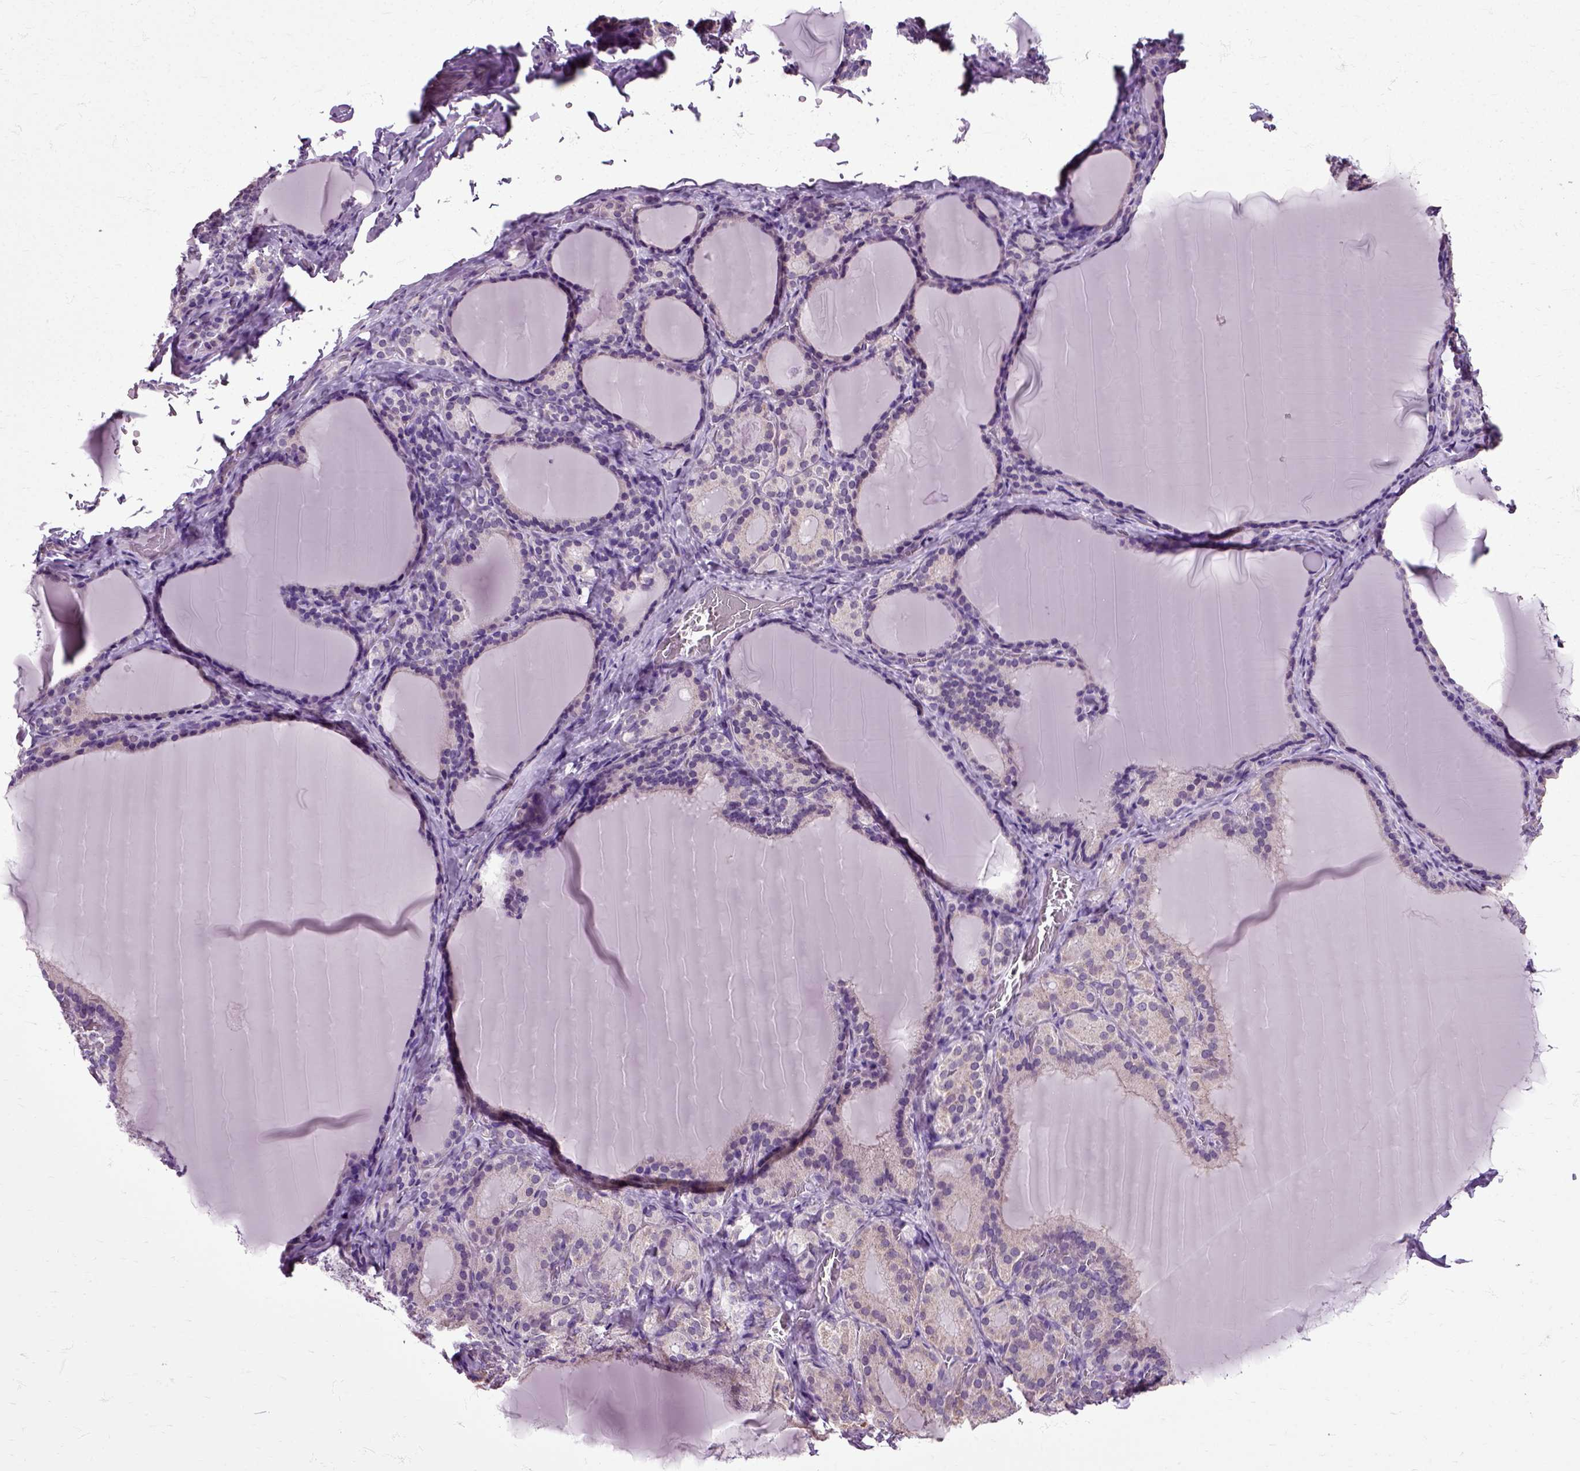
{"staining": {"intensity": "weak", "quantity": "25%-75%", "location": "cytoplasmic/membranous"}, "tissue": "thyroid gland", "cell_type": "Glandular cells", "image_type": "normal", "snomed": [{"axis": "morphology", "description": "Normal tissue, NOS"}, {"axis": "morphology", "description": "Hyperplasia, NOS"}, {"axis": "topography", "description": "Thyroid gland"}], "caption": "DAB (3,3'-diaminobenzidine) immunohistochemical staining of benign thyroid gland displays weak cytoplasmic/membranous protein positivity in about 25%-75% of glandular cells.", "gene": "HSPA2", "patient": {"sex": "female", "age": 27}}